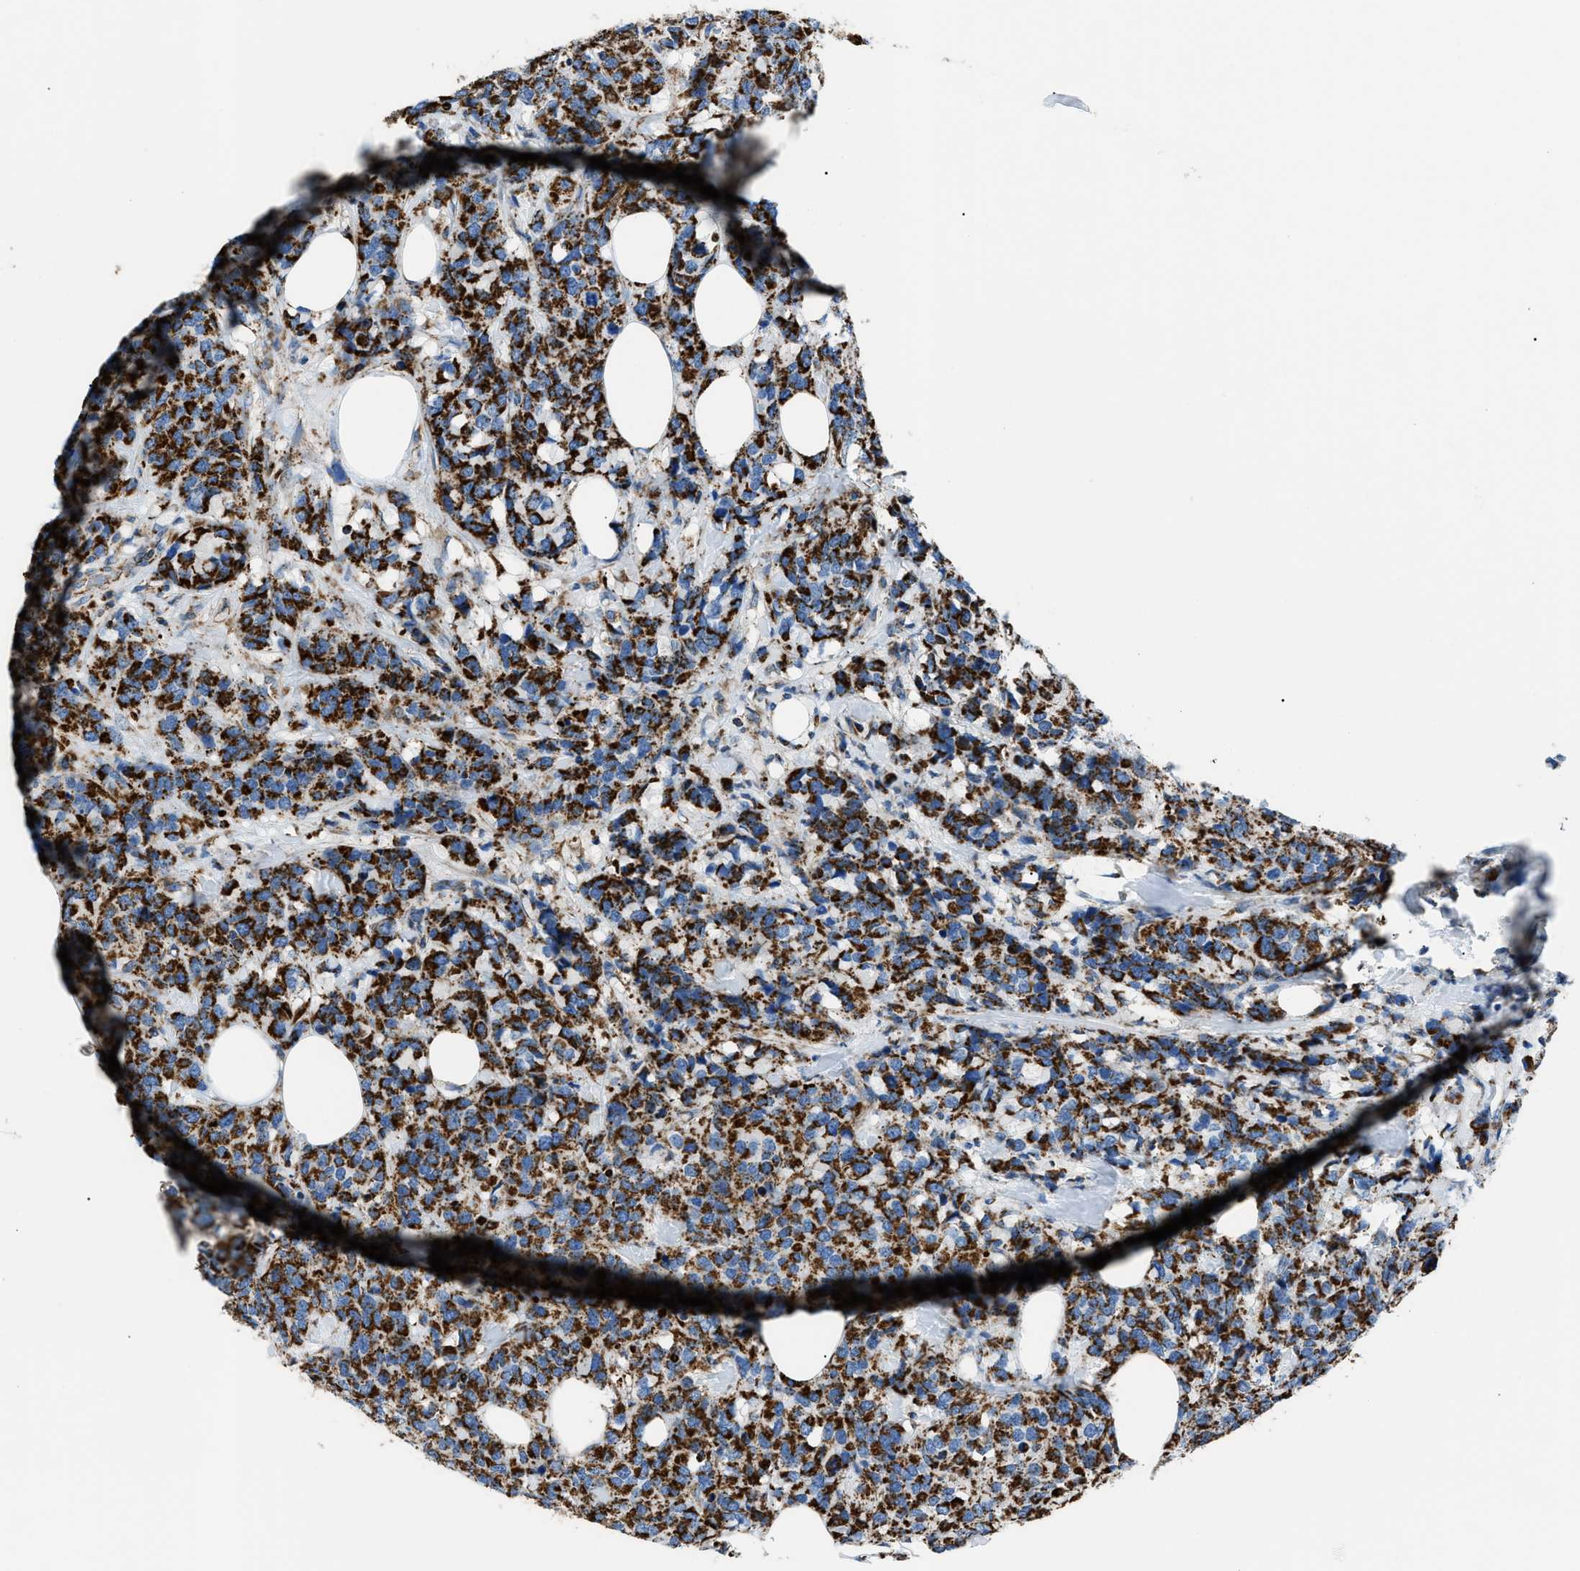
{"staining": {"intensity": "strong", "quantity": ">75%", "location": "cytoplasmic/membranous"}, "tissue": "breast cancer", "cell_type": "Tumor cells", "image_type": "cancer", "snomed": [{"axis": "morphology", "description": "Lobular carcinoma"}, {"axis": "topography", "description": "Breast"}], "caption": "Tumor cells display strong cytoplasmic/membranous expression in about >75% of cells in breast cancer (lobular carcinoma).", "gene": "PHB2", "patient": {"sex": "female", "age": 59}}